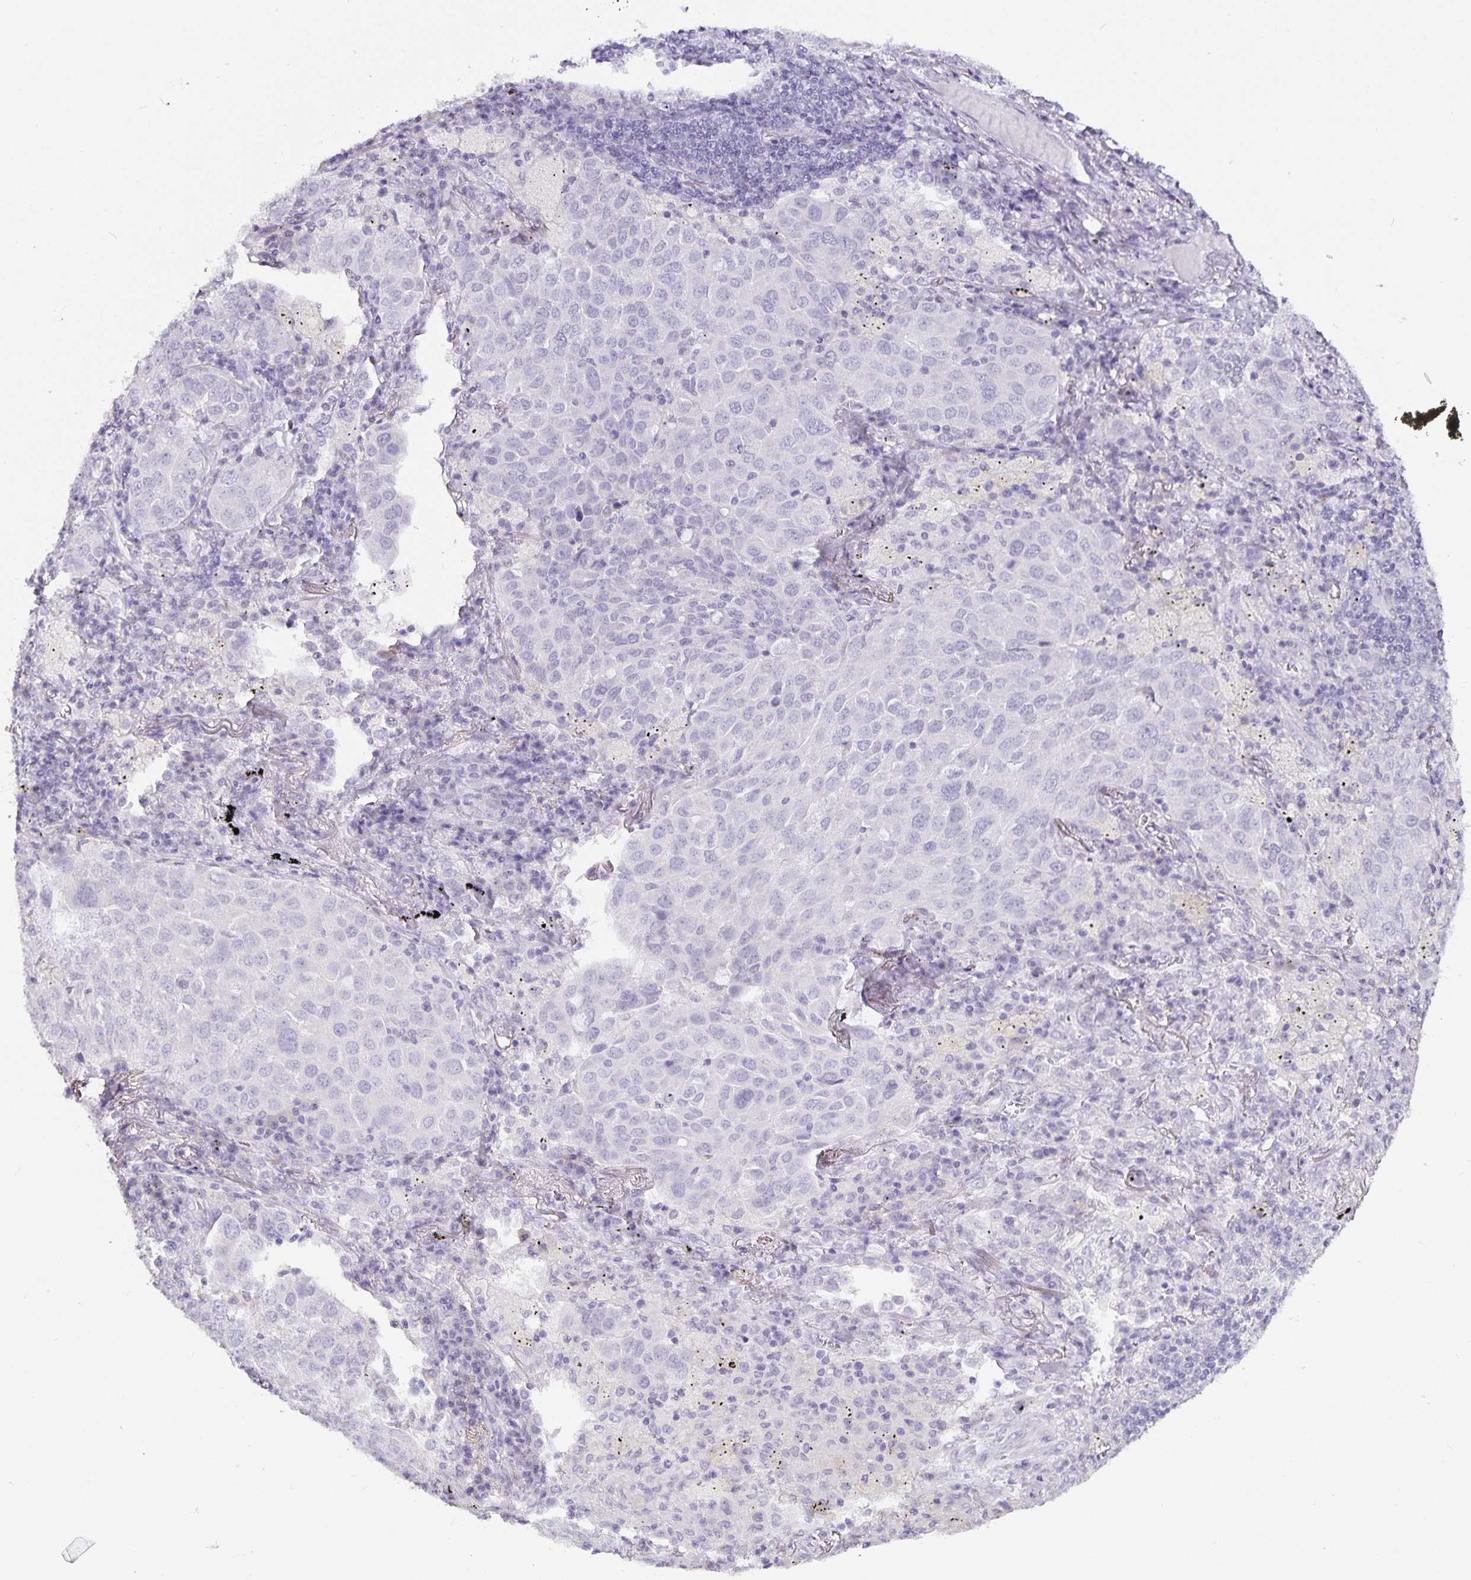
{"staining": {"intensity": "negative", "quantity": "none", "location": "none"}, "tissue": "lung cancer", "cell_type": "Tumor cells", "image_type": "cancer", "snomed": [{"axis": "morphology", "description": "Adenocarcinoma, NOS"}, {"axis": "morphology", "description": "Adenocarcinoma, metastatic, NOS"}, {"axis": "topography", "description": "Lymph node"}, {"axis": "topography", "description": "Lung"}], "caption": "The immunohistochemistry micrograph has no significant staining in tumor cells of metastatic adenocarcinoma (lung) tissue. (Brightfield microscopy of DAB (3,3'-diaminobenzidine) immunohistochemistry (IHC) at high magnification).", "gene": "CA12", "patient": {"sex": "female", "age": 65}}